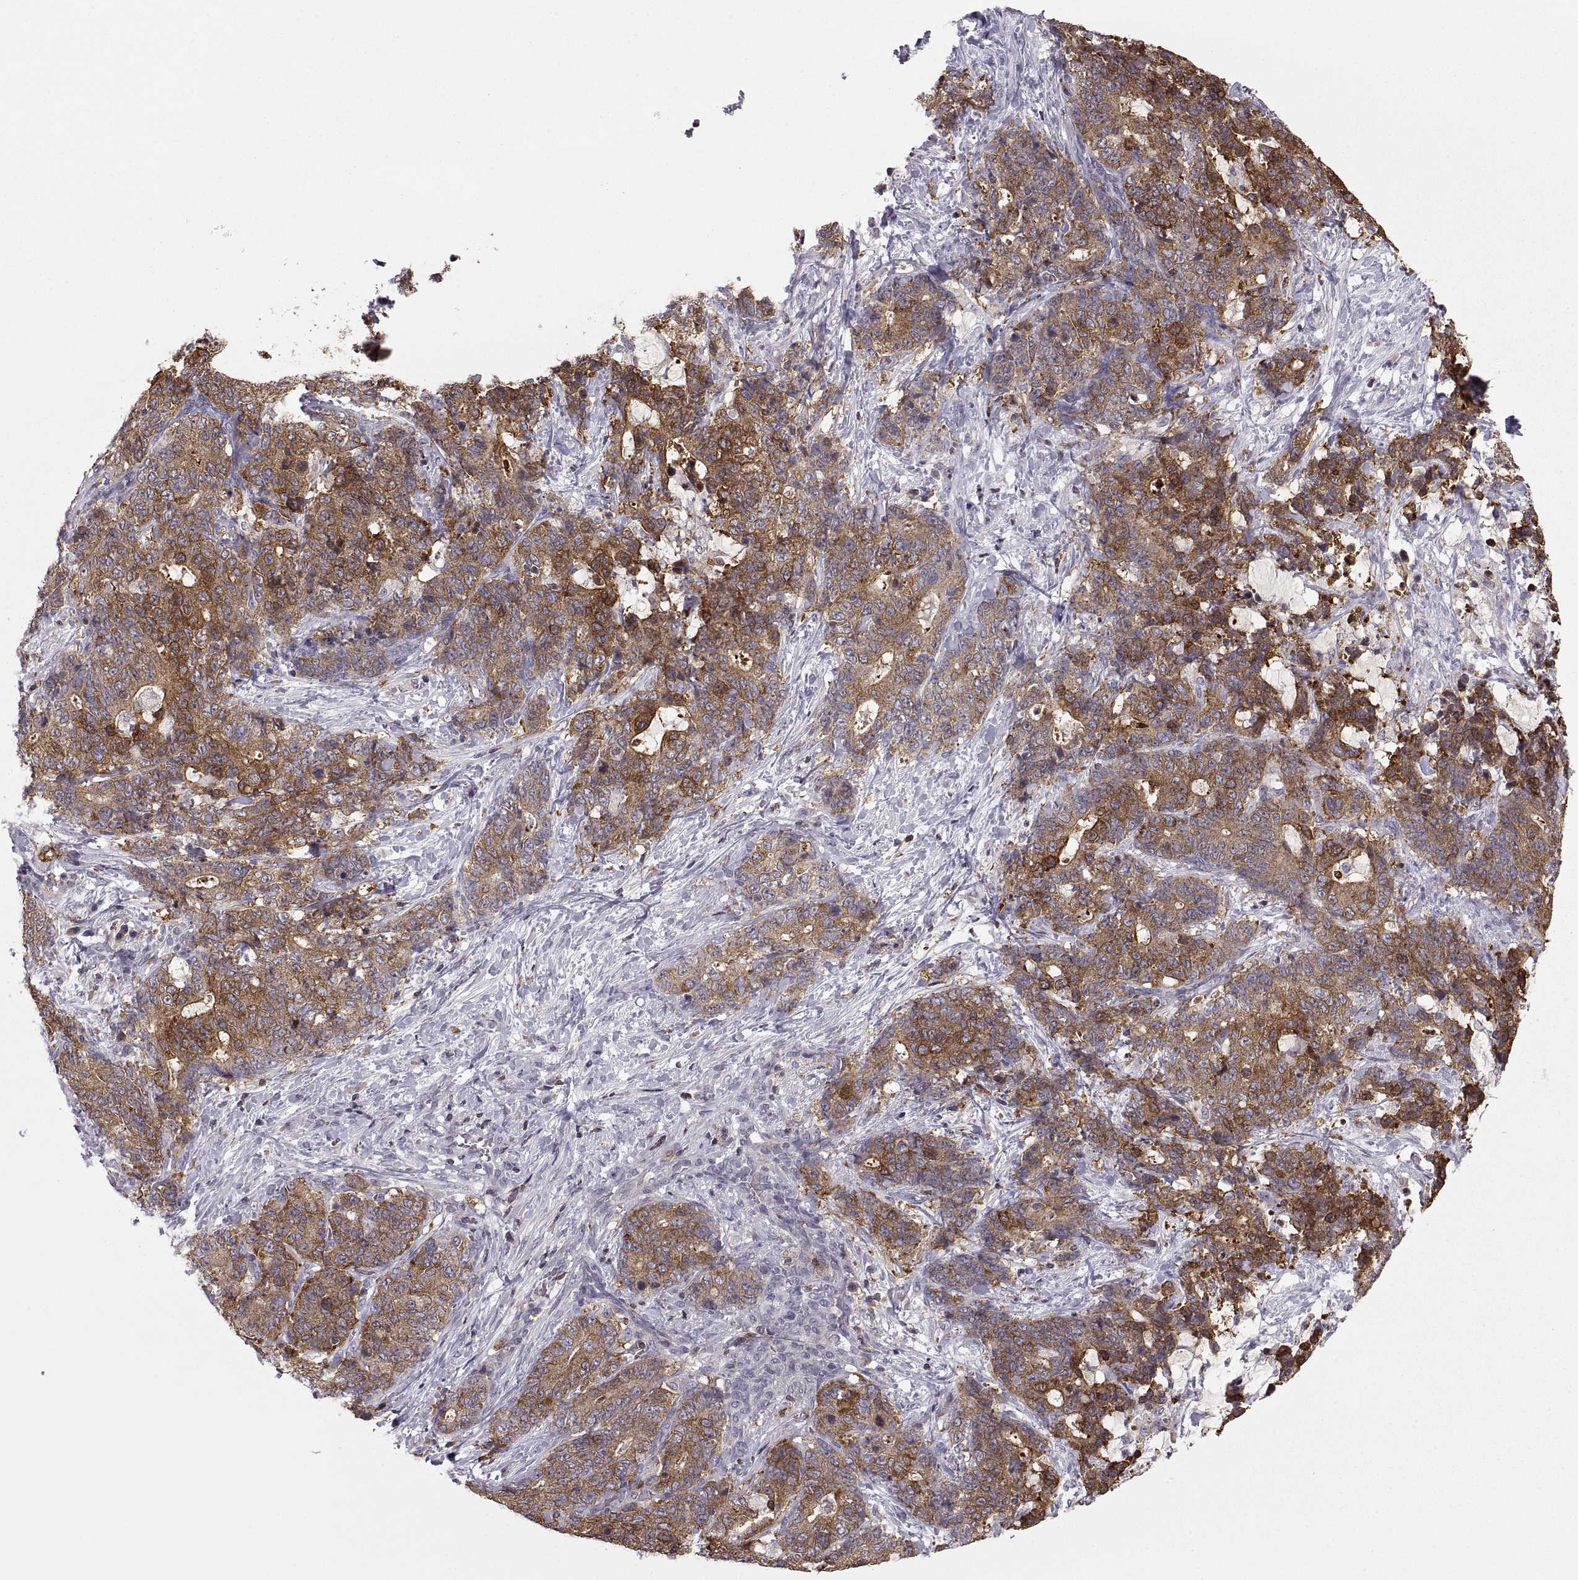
{"staining": {"intensity": "strong", "quantity": "25%-75%", "location": "cytoplasmic/membranous"}, "tissue": "stomach cancer", "cell_type": "Tumor cells", "image_type": "cancer", "snomed": [{"axis": "morphology", "description": "Normal tissue, NOS"}, {"axis": "morphology", "description": "Adenocarcinoma, NOS"}, {"axis": "topography", "description": "Stomach"}], "caption": "Stomach cancer tissue shows strong cytoplasmic/membranous expression in about 25%-75% of tumor cells, visualized by immunohistochemistry. The protein of interest is shown in brown color, while the nuclei are stained blue.", "gene": "EZR", "patient": {"sex": "female", "age": 64}}